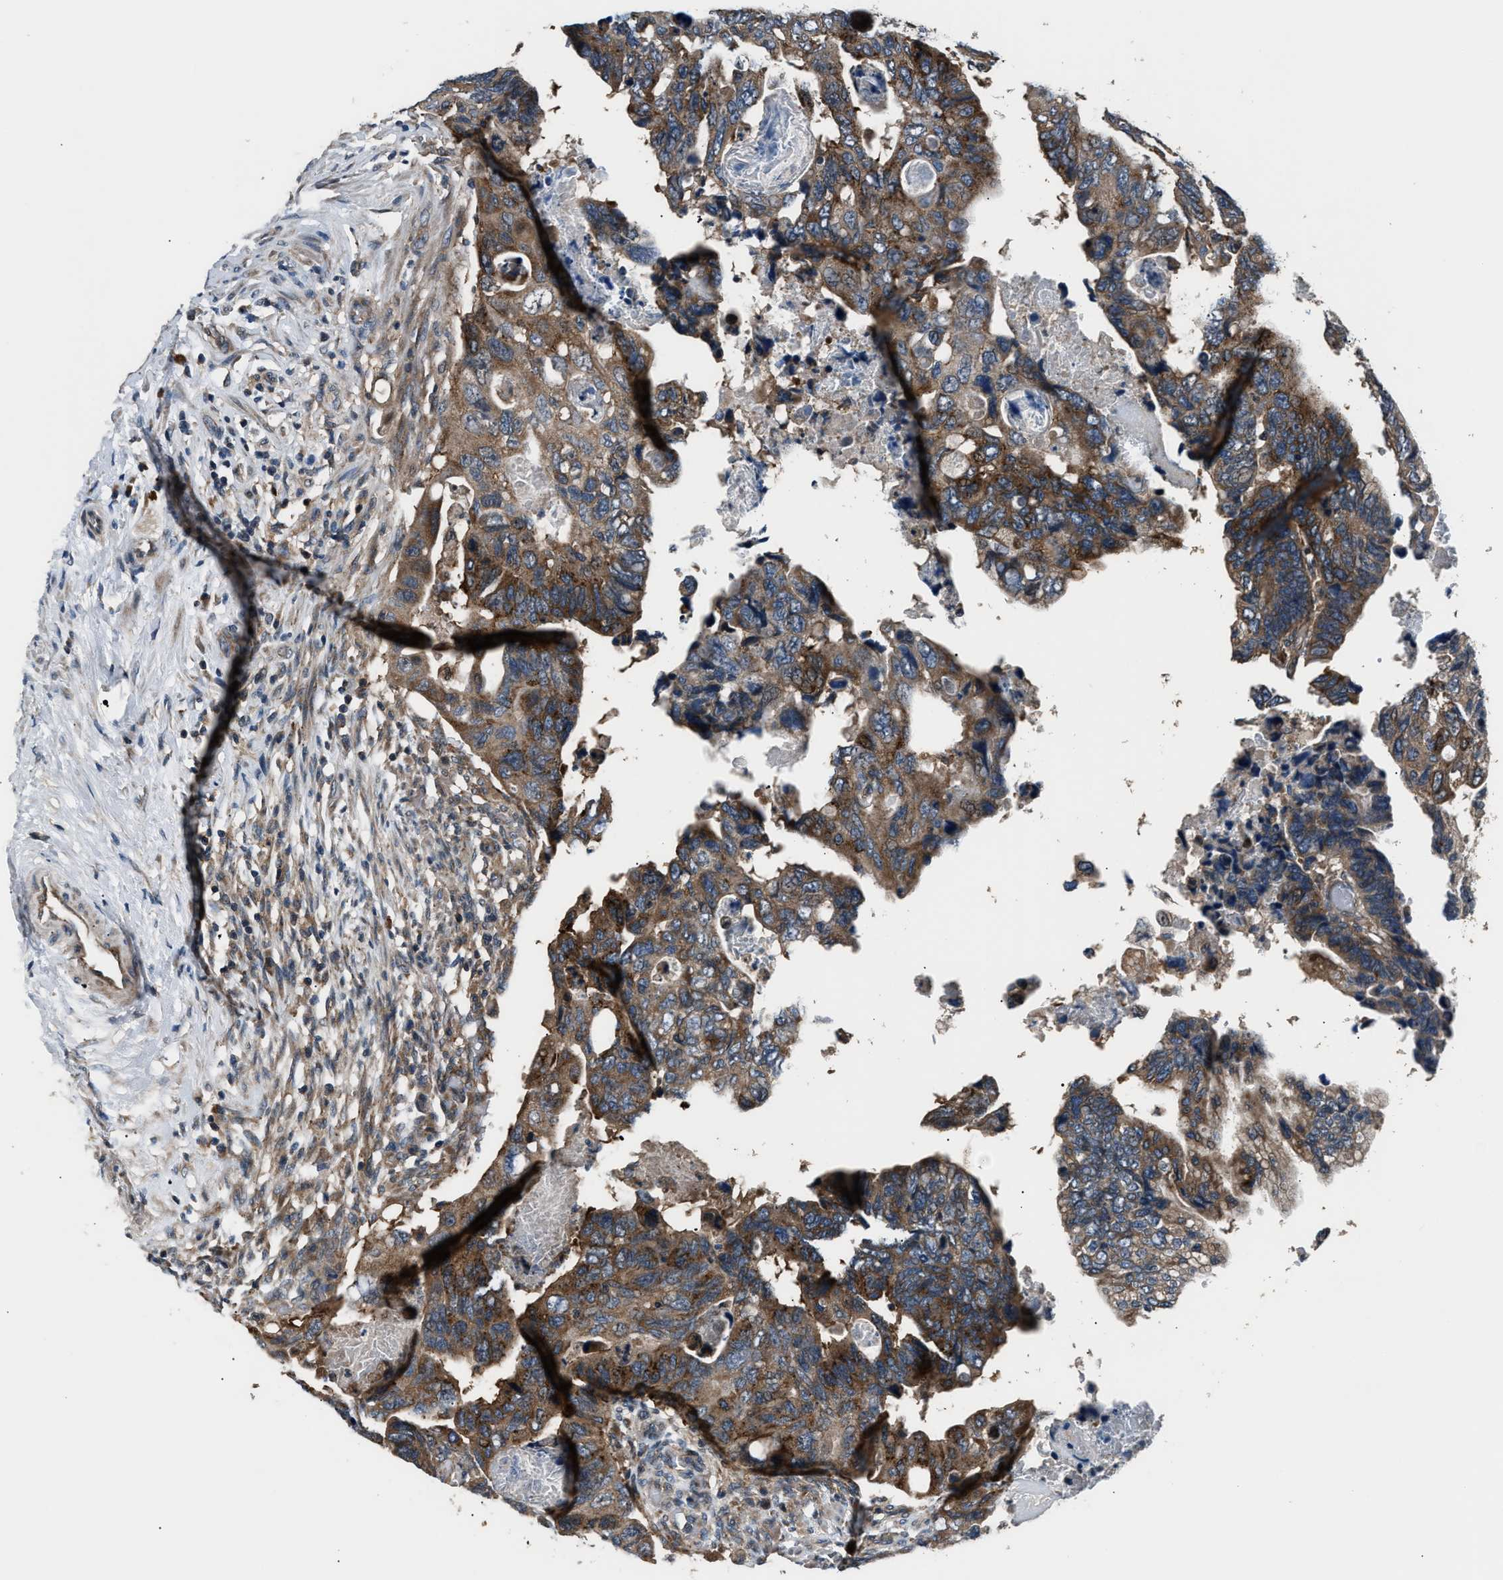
{"staining": {"intensity": "strong", "quantity": ">75%", "location": "cytoplasmic/membranous"}, "tissue": "colorectal cancer", "cell_type": "Tumor cells", "image_type": "cancer", "snomed": [{"axis": "morphology", "description": "Adenocarcinoma, NOS"}, {"axis": "topography", "description": "Rectum"}], "caption": "Human adenocarcinoma (colorectal) stained with a protein marker shows strong staining in tumor cells.", "gene": "IMPDH2", "patient": {"sex": "male", "age": 53}}